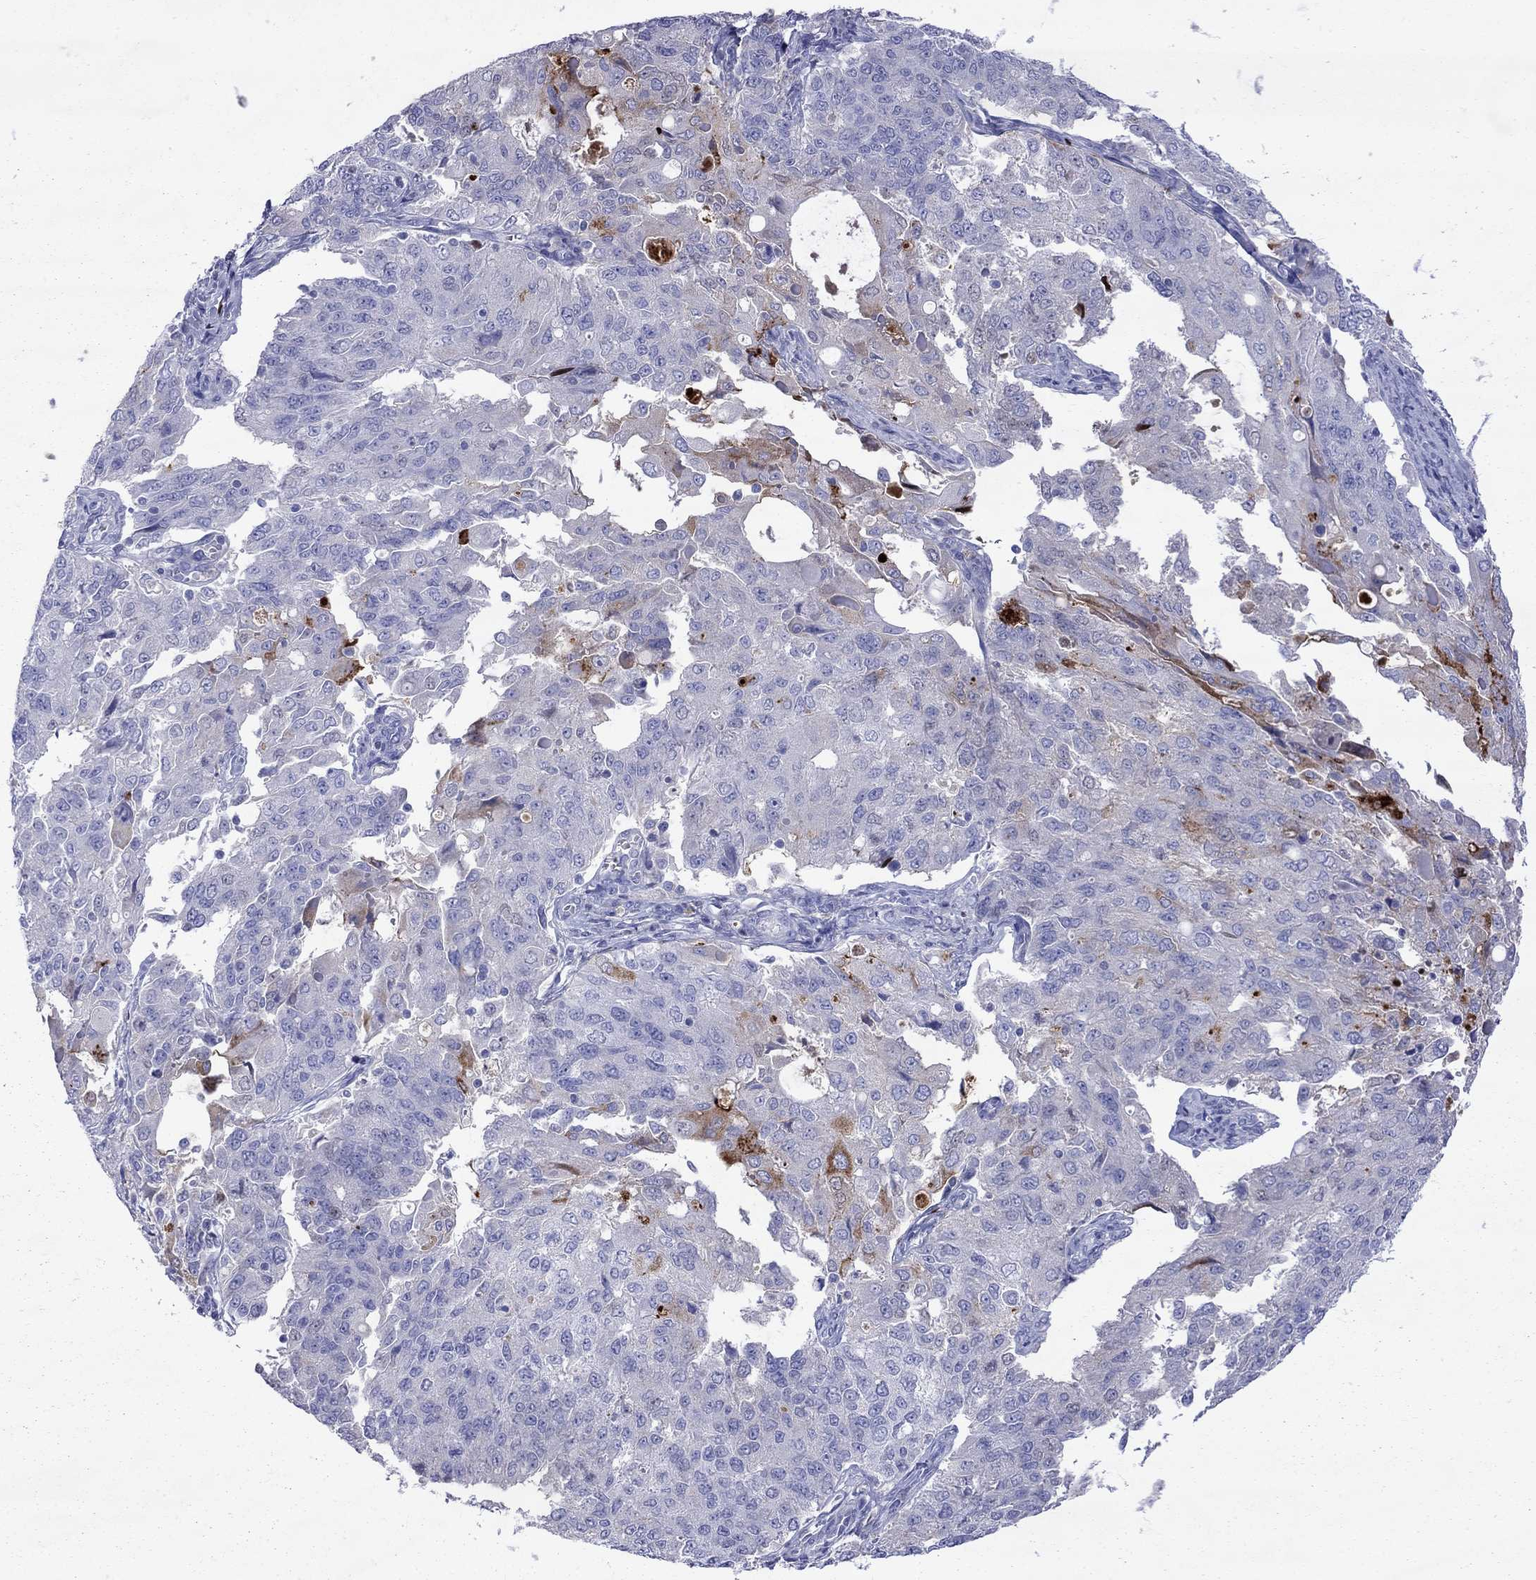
{"staining": {"intensity": "moderate", "quantity": "<25%", "location": "cytoplasmic/membranous"}, "tissue": "endometrial cancer", "cell_type": "Tumor cells", "image_type": "cancer", "snomed": [{"axis": "morphology", "description": "Adenocarcinoma, NOS"}, {"axis": "topography", "description": "Endometrium"}], "caption": "Immunohistochemical staining of human adenocarcinoma (endometrial) demonstrates low levels of moderate cytoplasmic/membranous protein expression in about <25% of tumor cells. (Stains: DAB in brown, nuclei in blue, Microscopy: brightfield microscopy at high magnification).", "gene": "SERPINA3", "patient": {"sex": "female", "age": 43}}